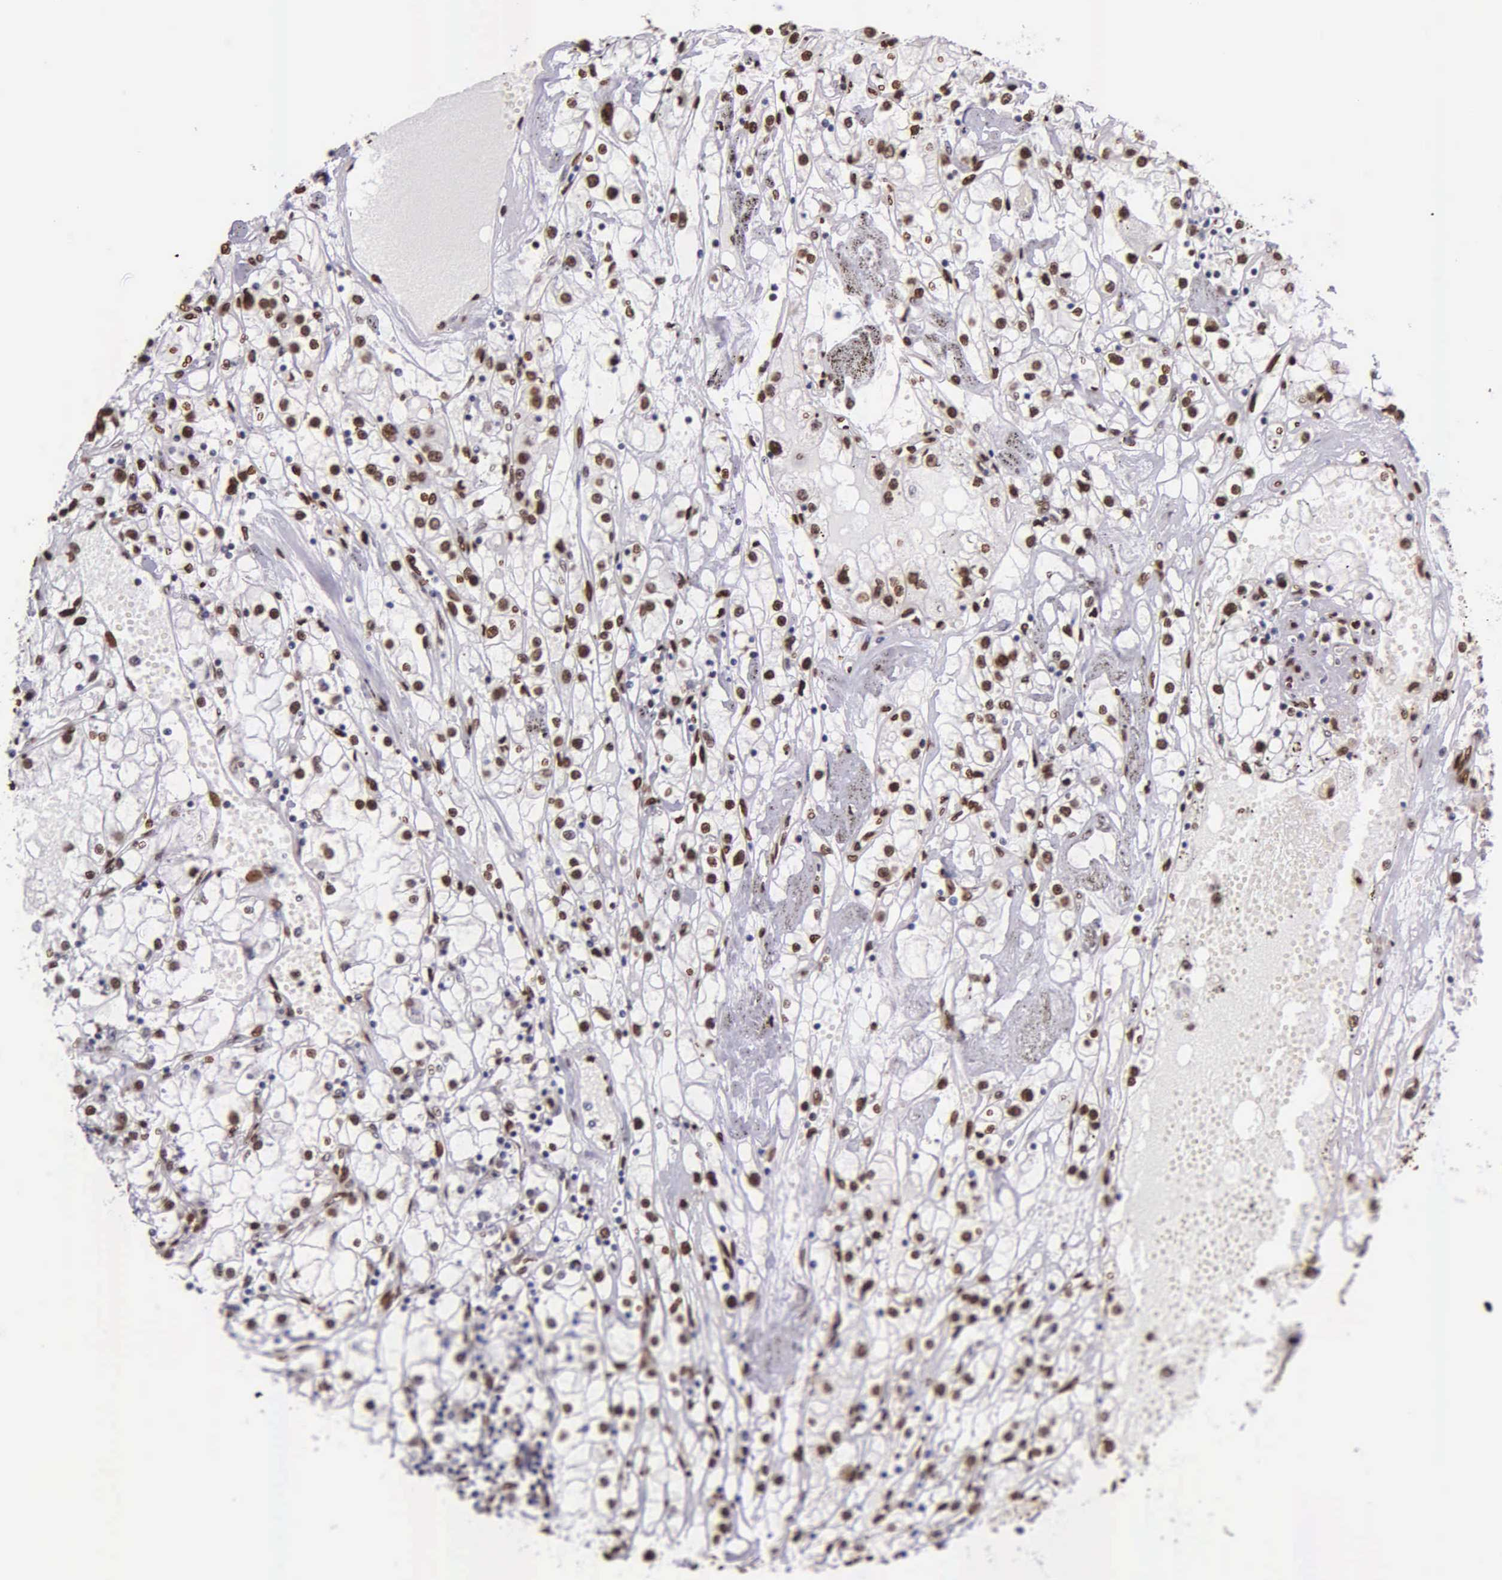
{"staining": {"intensity": "strong", "quantity": ">75%", "location": "nuclear"}, "tissue": "renal cancer", "cell_type": "Tumor cells", "image_type": "cancer", "snomed": [{"axis": "morphology", "description": "Adenocarcinoma, NOS"}, {"axis": "topography", "description": "Kidney"}], "caption": "Protein expression analysis of human adenocarcinoma (renal) reveals strong nuclear expression in approximately >75% of tumor cells.", "gene": "H1-0", "patient": {"sex": "male", "age": 56}}